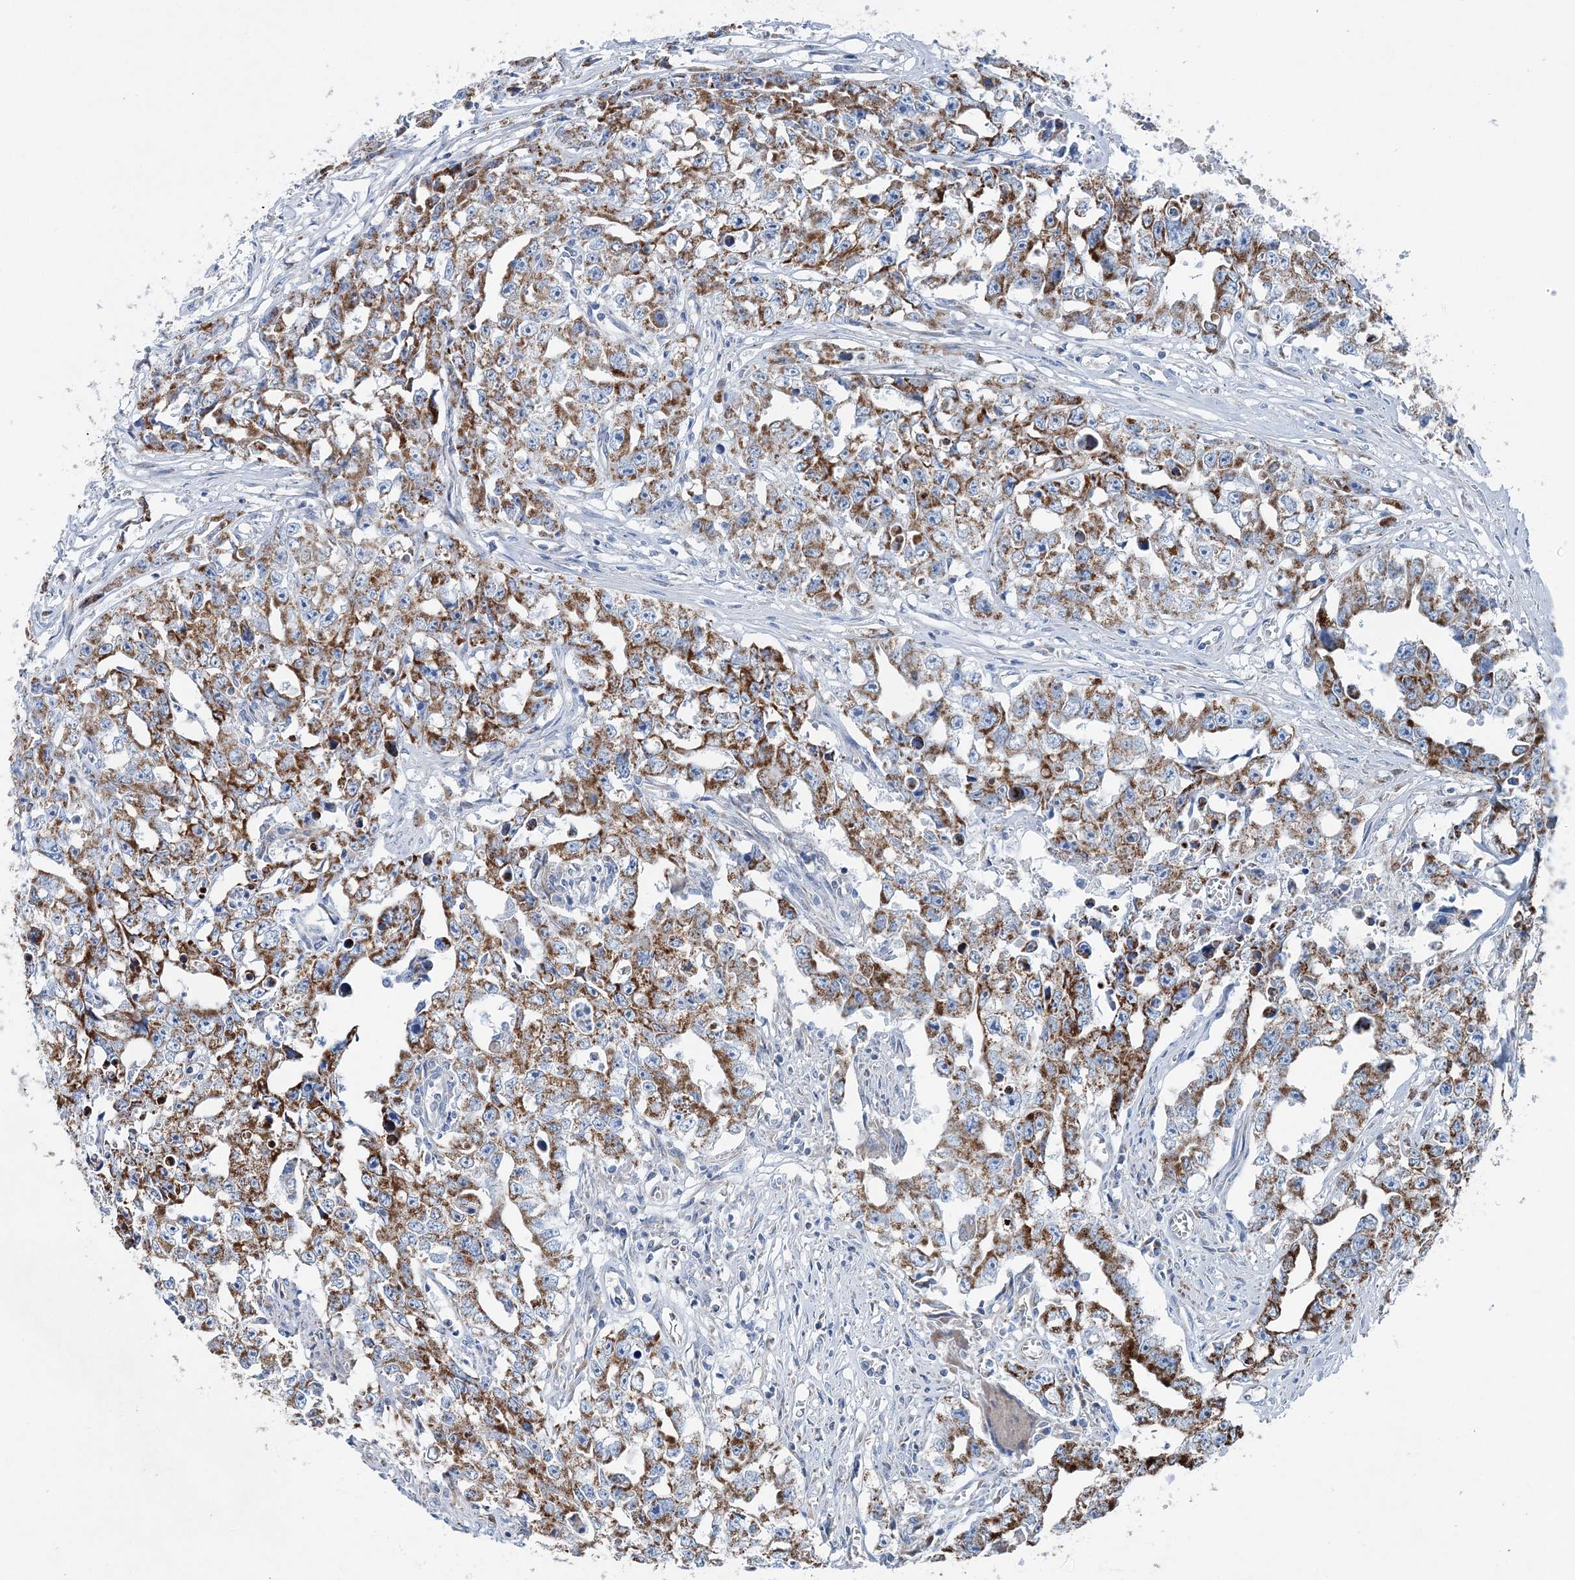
{"staining": {"intensity": "strong", "quantity": ">75%", "location": "cytoplasmic/membranous"}, "tissue": "testis cancer", "cell_type": "Tumor cells", "image_type": "cancer", "snomed": [{"axis": "morphology", "description": "Seminoma, NOS"}, {"axis": "morphology", "description": "Carcinoma, Embryonal, NOS"}, {"axis": "topography", "description": "Testis"}], "caption": "Human testis embryonal carcinoma stained with a brown dye demonstrates strong cytoplasmic/membranous positive positivity in approximately >75% of tumor cells.", "gene": "SPAG16", "patient": {"sex": "male", "age": 43}}